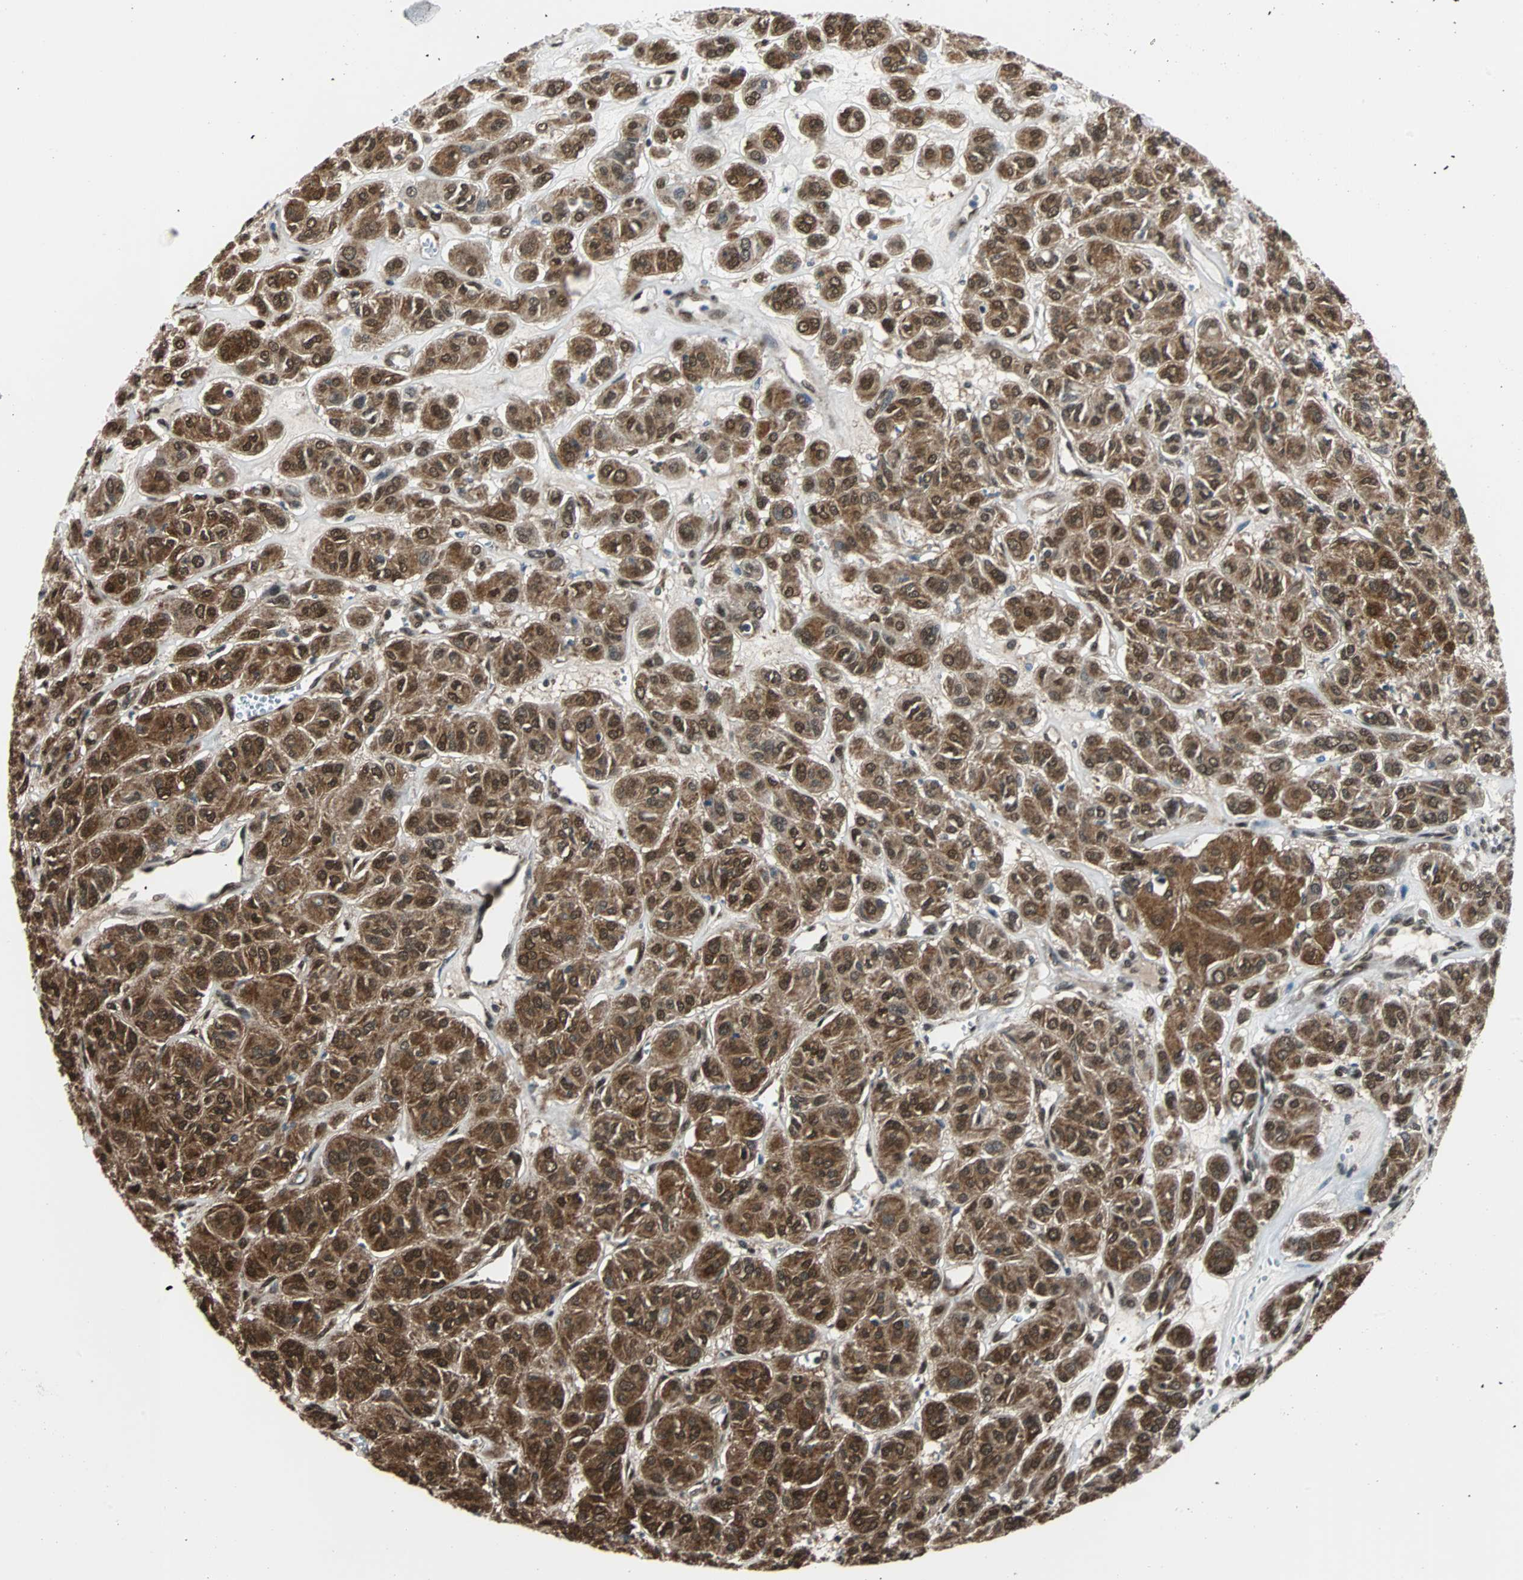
{"staining": {"intensity": "strong", "quantity": ">75%", "location": "cytoplasmic/membranous,nuclear"}, "tissue": "thyroid cancer", "cell_type": "Tumor cells", "image_type": "cancer", "snomed": [{"axis": "morphology", "description": "Follicular adenoma carcinoma, NOS"}, {"axis": "topography", "description": "Thyroid gland"}], "caption": "A brown stain highlights strong cytoplasmic/membranous and nuclear expression of a protein in thyroid cancer tumor cells.", "gene": "VCP", "patient": {"sex": "female", "age": 71}}